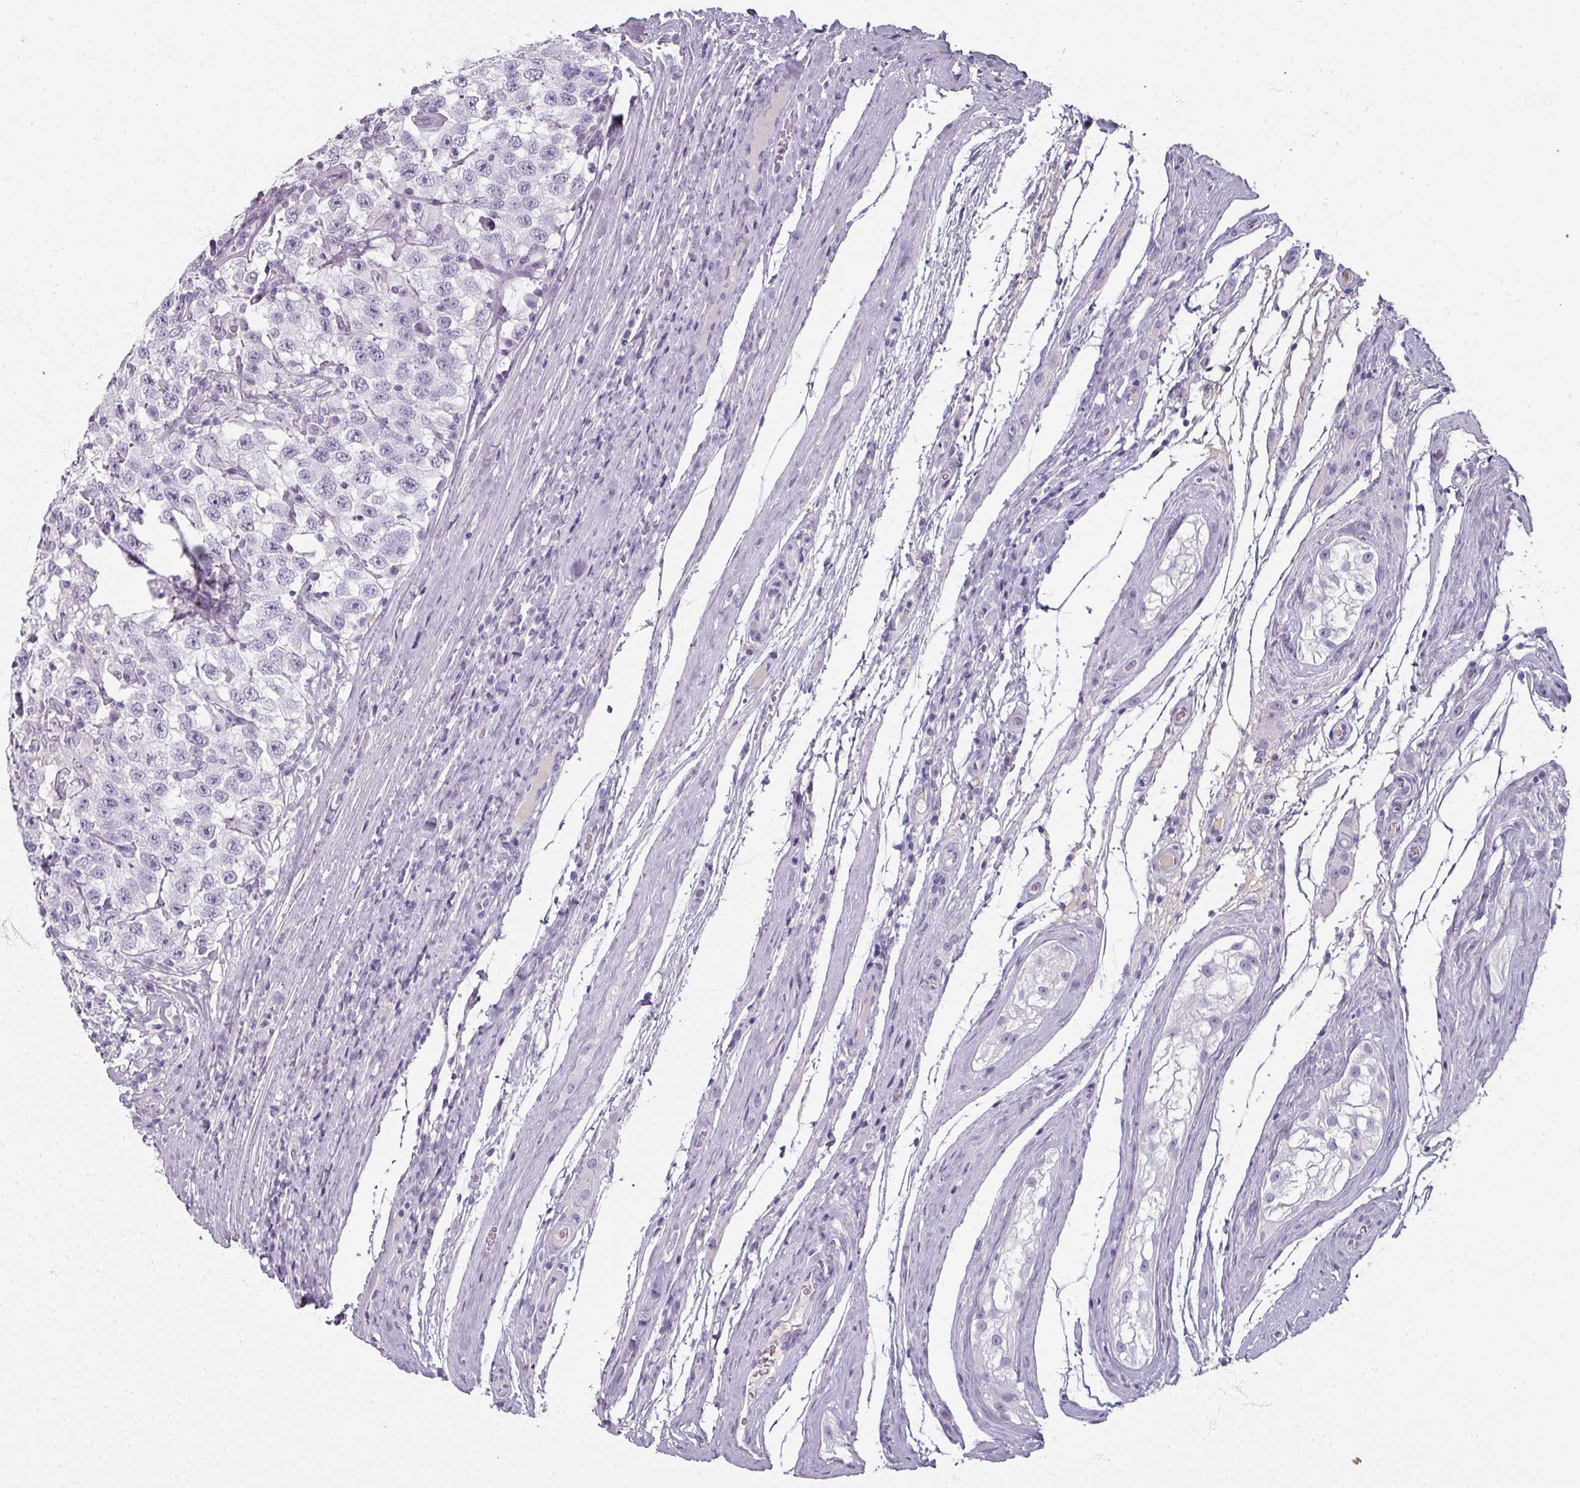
{"staining": {"intensity": "negative", "quantity": "none", "location": "none"}, "tissue": "testis cancer", "cell_type": "Tumor cells", "image_type": "cancer", "snomed": [{"axis": "morphology", "description": "Seminoma, NOS"}, {"axis": "topography", "description": "Testis"}], "caption": "DAB immunohistochemical staining of testis cancer shows no significant staining in tumor cells. (Brightfield microscopy of DAB (3,3'-diaminobenzidine) immunohistochemistry at high magnification).", "gene": "REG3G", "patient": {"sex": "male", "age": 41}}